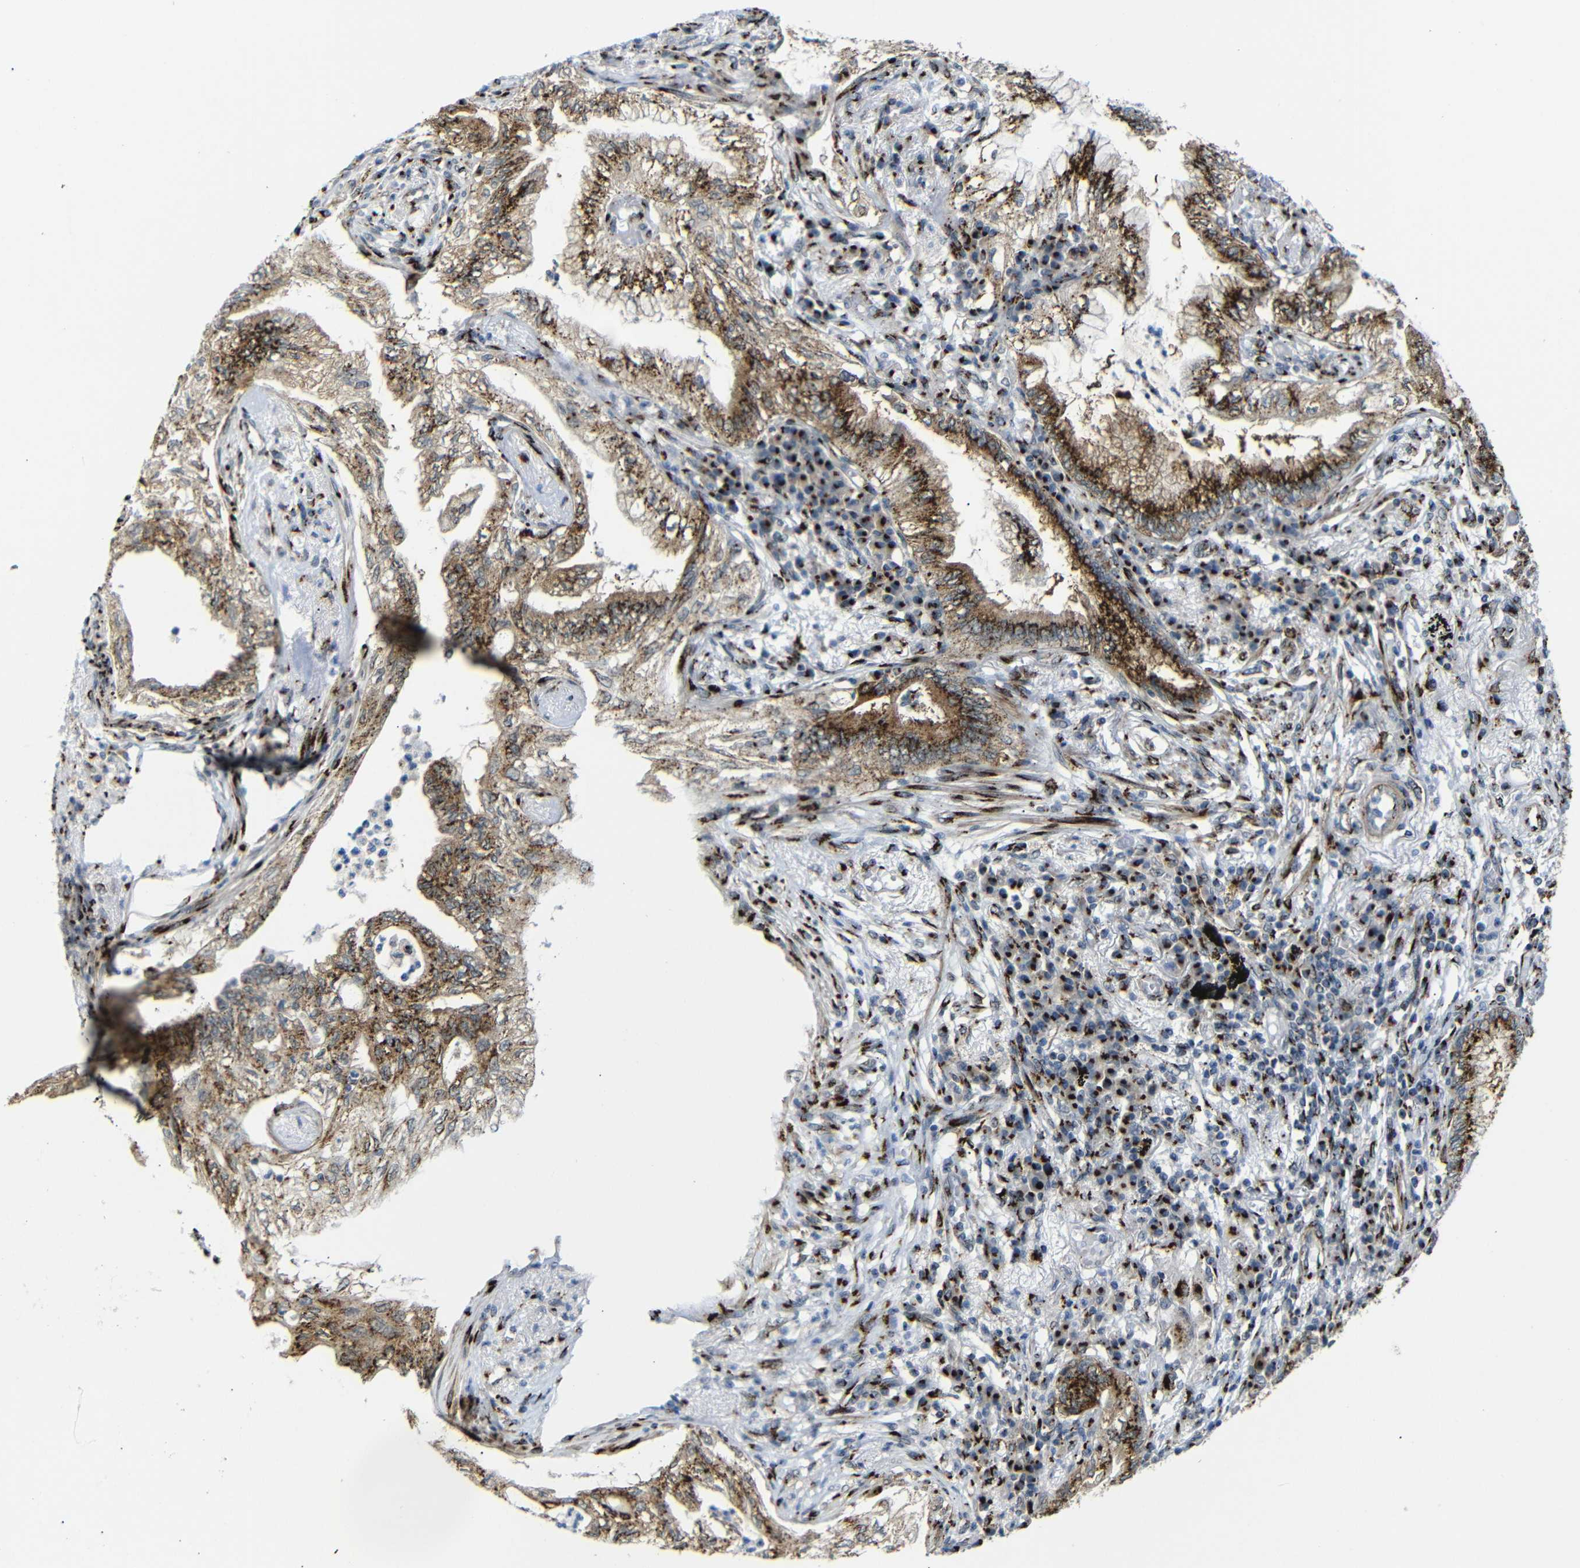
{"staining": {"intensity": "strong", "quantity": ">75%", "location": "cytoplasmic/membranous"}, "tissue": "lung cancer", "cell_type": "Tumor cells", "image_type": "cancer", "snomed": [{"axis": "morphology", "description": "Normal tissue, NOS"}, {"axis": "morphology", "description": "Adenocarcinoma, NOS"}, {"axis": "topography", "description": "Bronchus"}, {"axis": "topography", "description": "Lung"}], "caption": "Strong cytoplasmic/membranous staining for a protein is present in about >75% of tumor cells of lung cancer using immunohistochemistry (IHC).", "gene": "TGOLN2", "patient": {"sex": "female", "age": 70}}